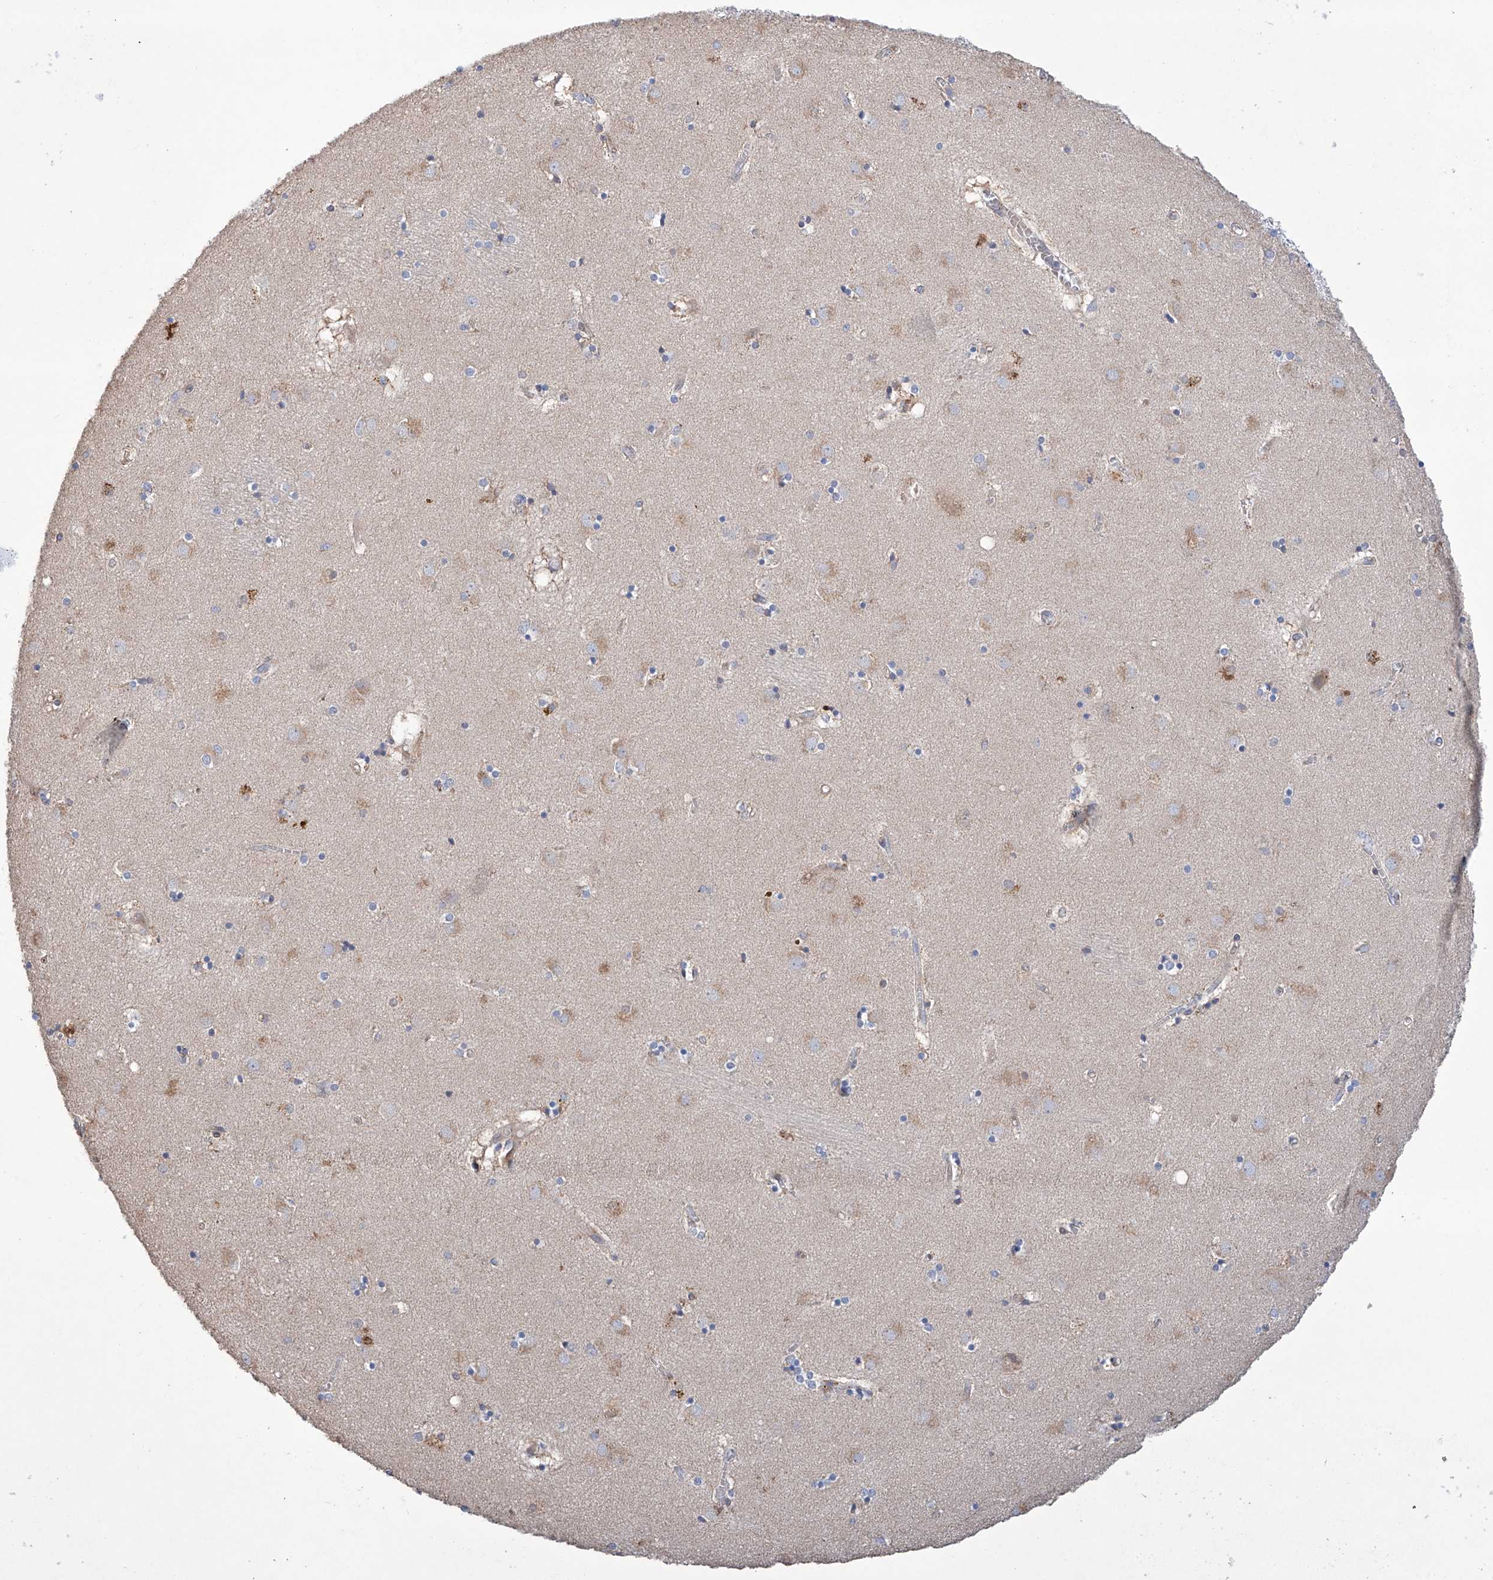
{"staining": {"intensity": "weak", "quantity": "<25%", "location": "cytoplasmic/membranous"}, "tissue": "caudate", "cell_type": "Glial cells", "image_type": "normal", "snomed": [{"axis": "morphology", "description": "Normal tissue, NOS"}, {"axis": "topography", "description": "Lateral ventricle wall"}], "caption": "Immunohistochemistry (IHC) histopathology image of benign caudate: caudate stained with DAB (3,3'-diaminobenzidine) exhibits no significant protein staining in glial cells.", "gene": "AFG1L", "patient": {"sex": "male", "age": 70}}